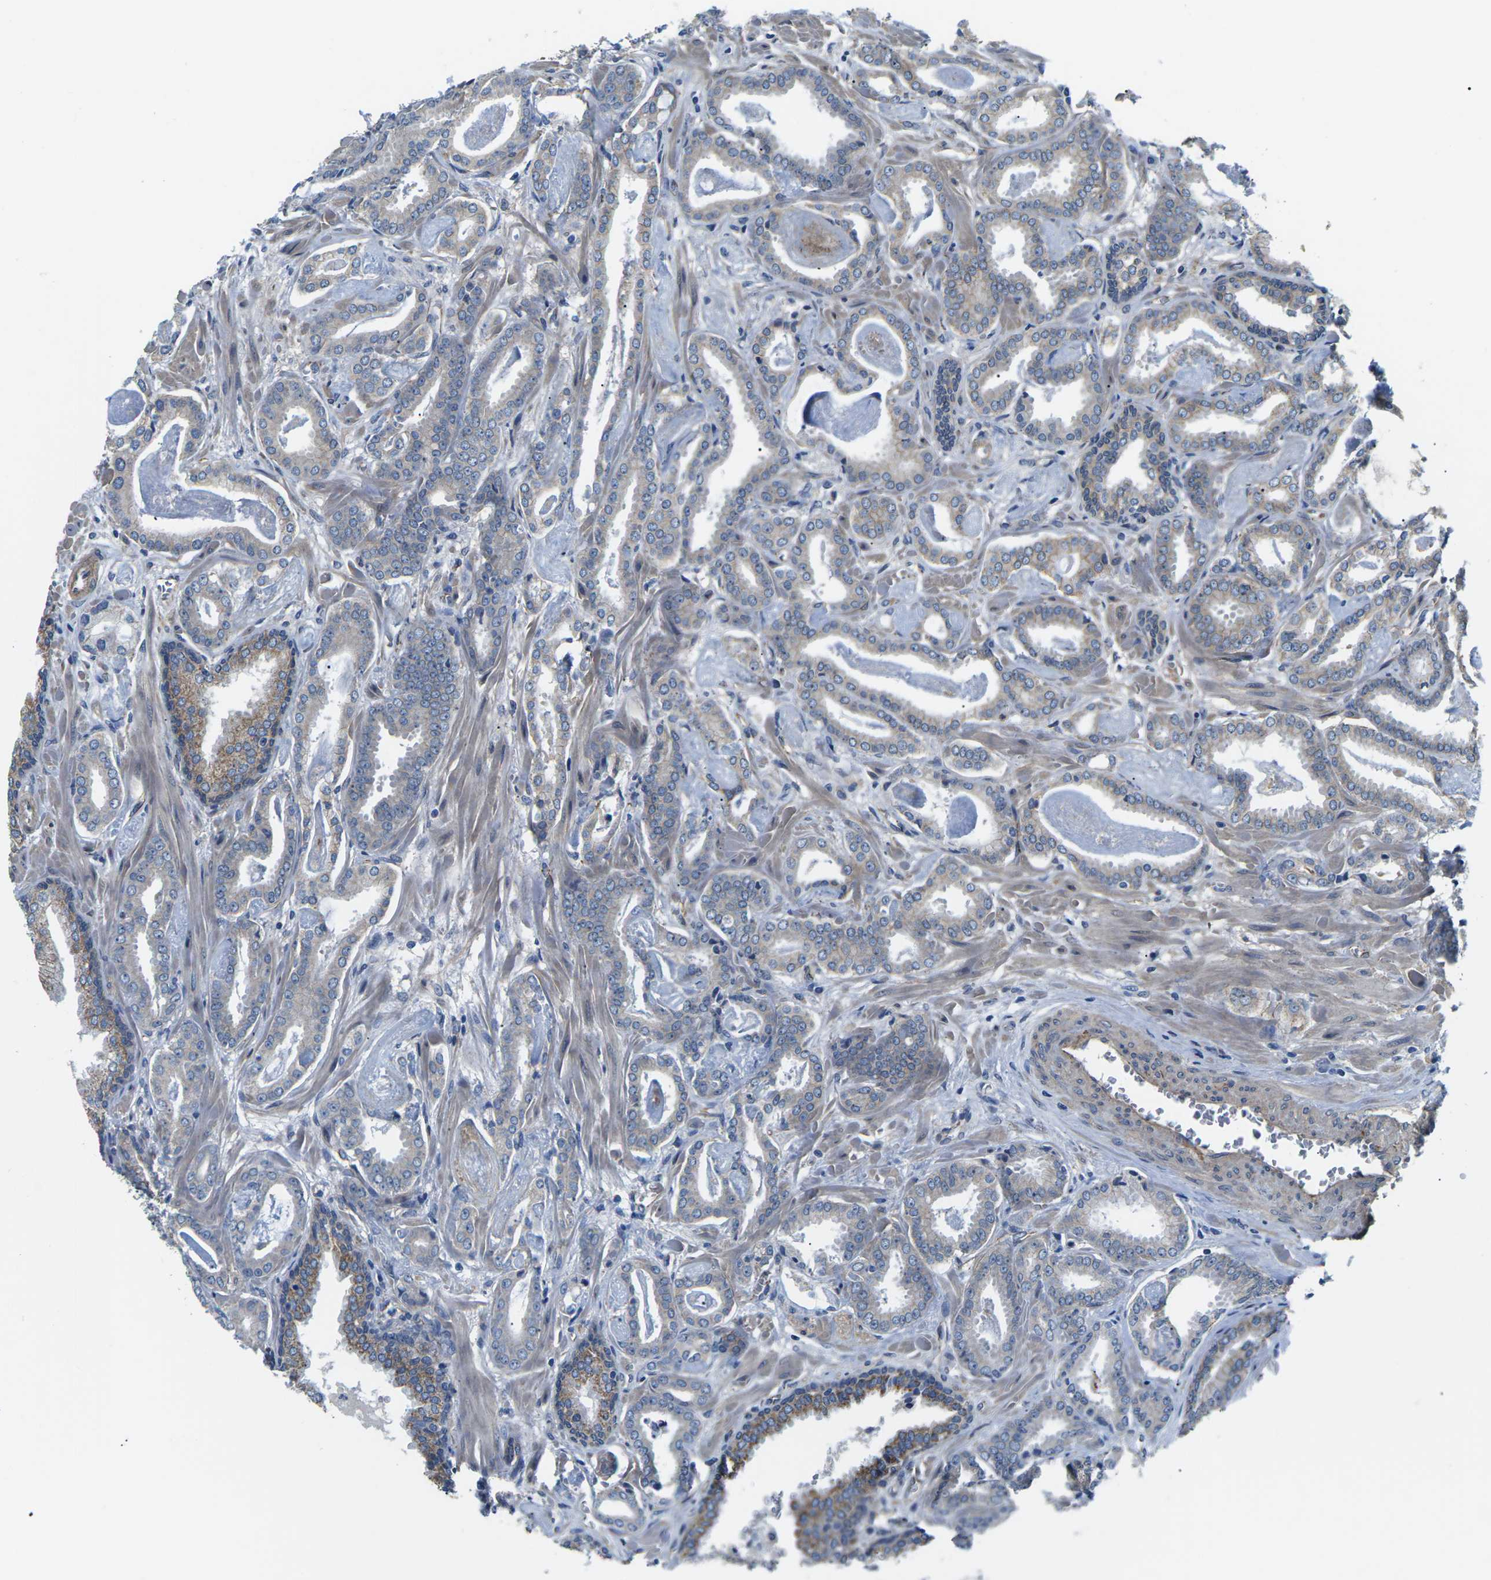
{"staining": {"intensity": "weak", "quantity": "<25%", "location": "cytoplasmic/membranous"}, "tissue": "prostate cancer", "cell_type": "Tumor cells", "image_type": "cancer", "snomed": [{"axis": "morphology", "description": "Adenocarcinoma, Low grade"}, {"axis": "topography", "description": "Prostate"}], "caption": "Tumor cells are negative for protein expression in human low-grade adenocarcinoma (prostate).", "gene": "CTNND1", "patient": {"sex": "male", "age": 53}}